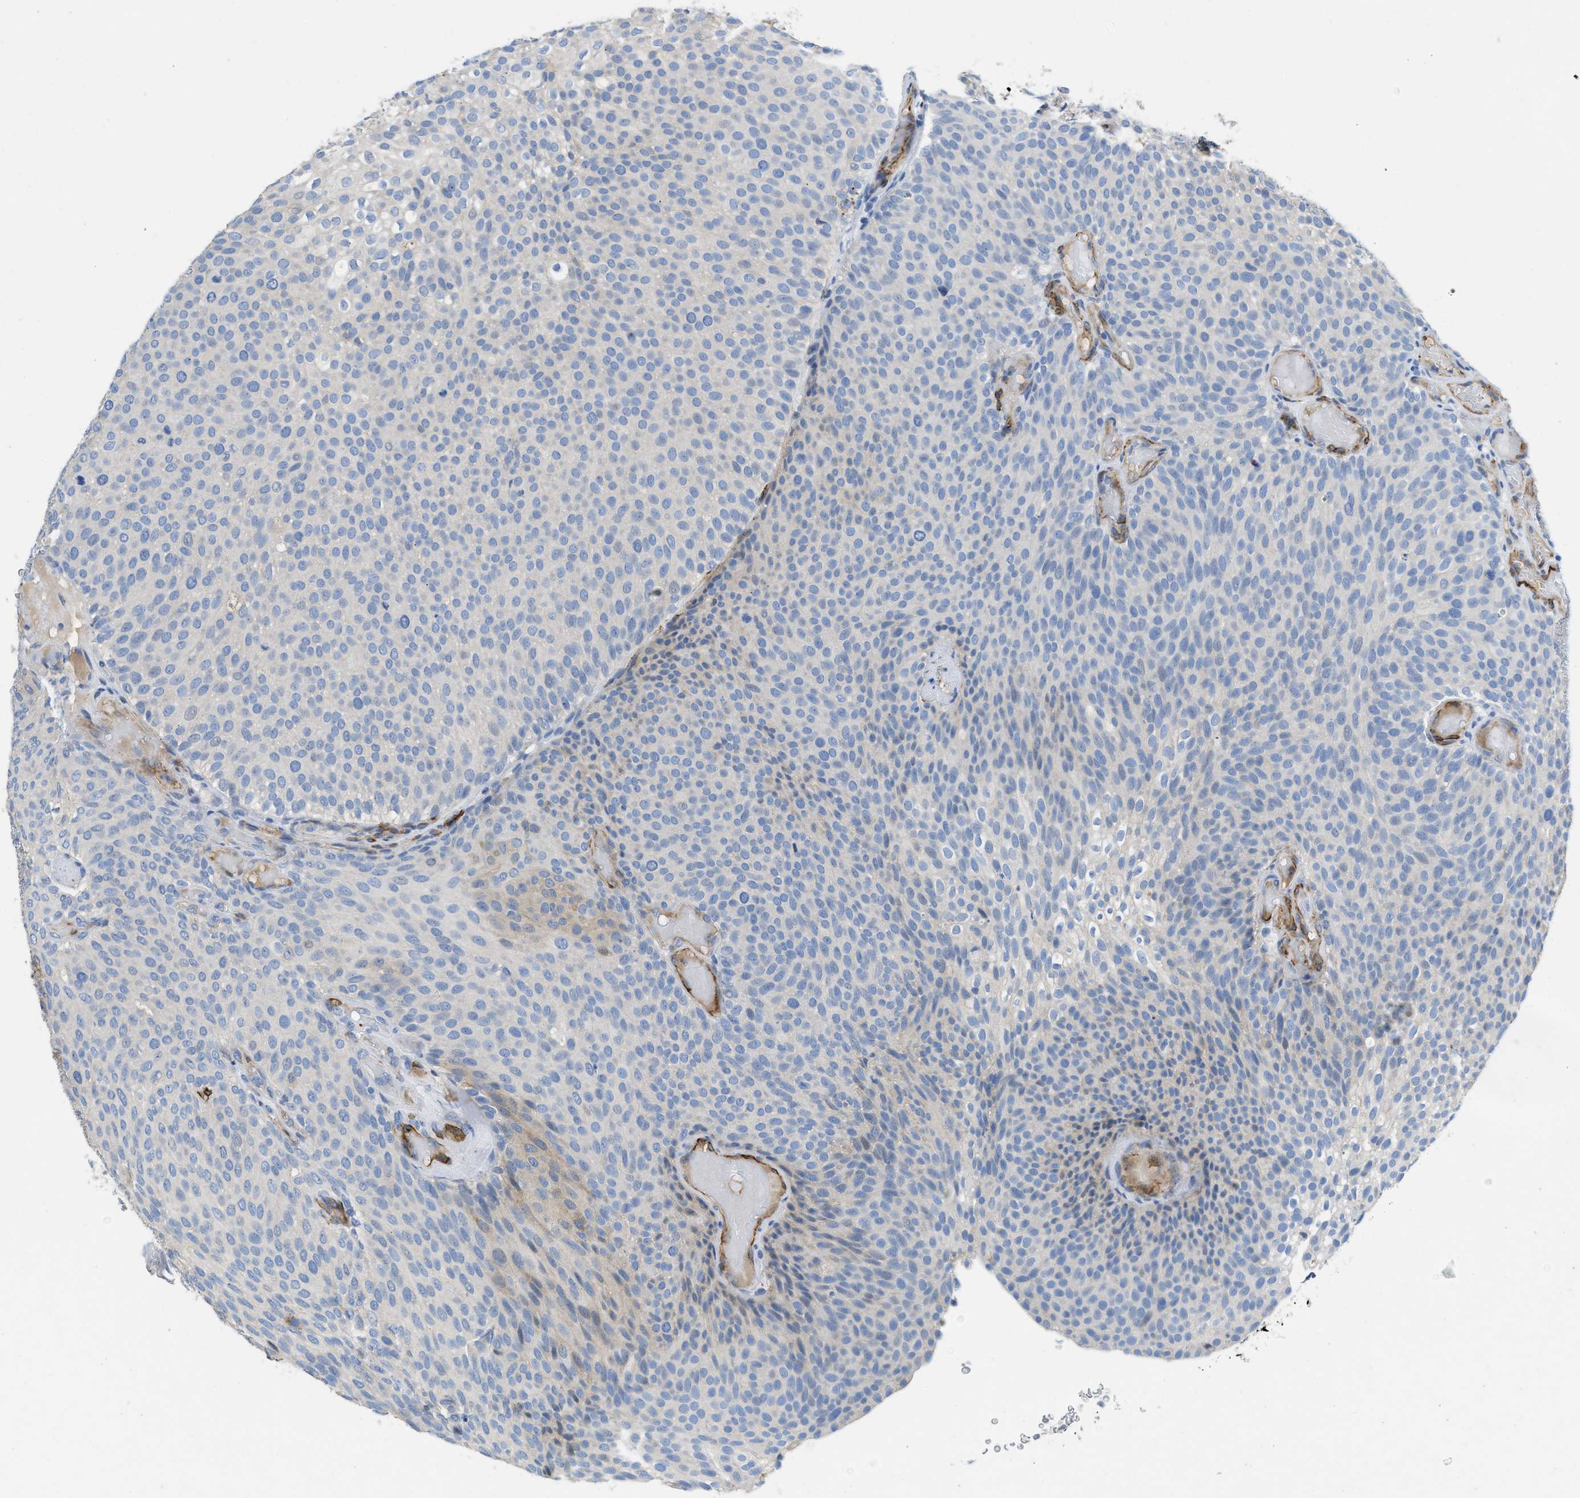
{"staining": {"intensity": "weak", "quantity": "<25%", "location": "cytoplasmic/membranous"}, "tissue": "urothelial cancer", "cell_type": "Tumor cells", "image_type": "cancer", "snomed": [{"axis": "morphology", "description": "Urothelial carcinoma, Low grade"}, {"axis": "topography", "description": "Urinary bladder"}], "caption": "Immunohistochemical staining of human low-grade urothelial carcinoma reveals no significant staining in tumor cells.", "gene": "SPEG", "patient": {"sex": "male", "age": 78}}